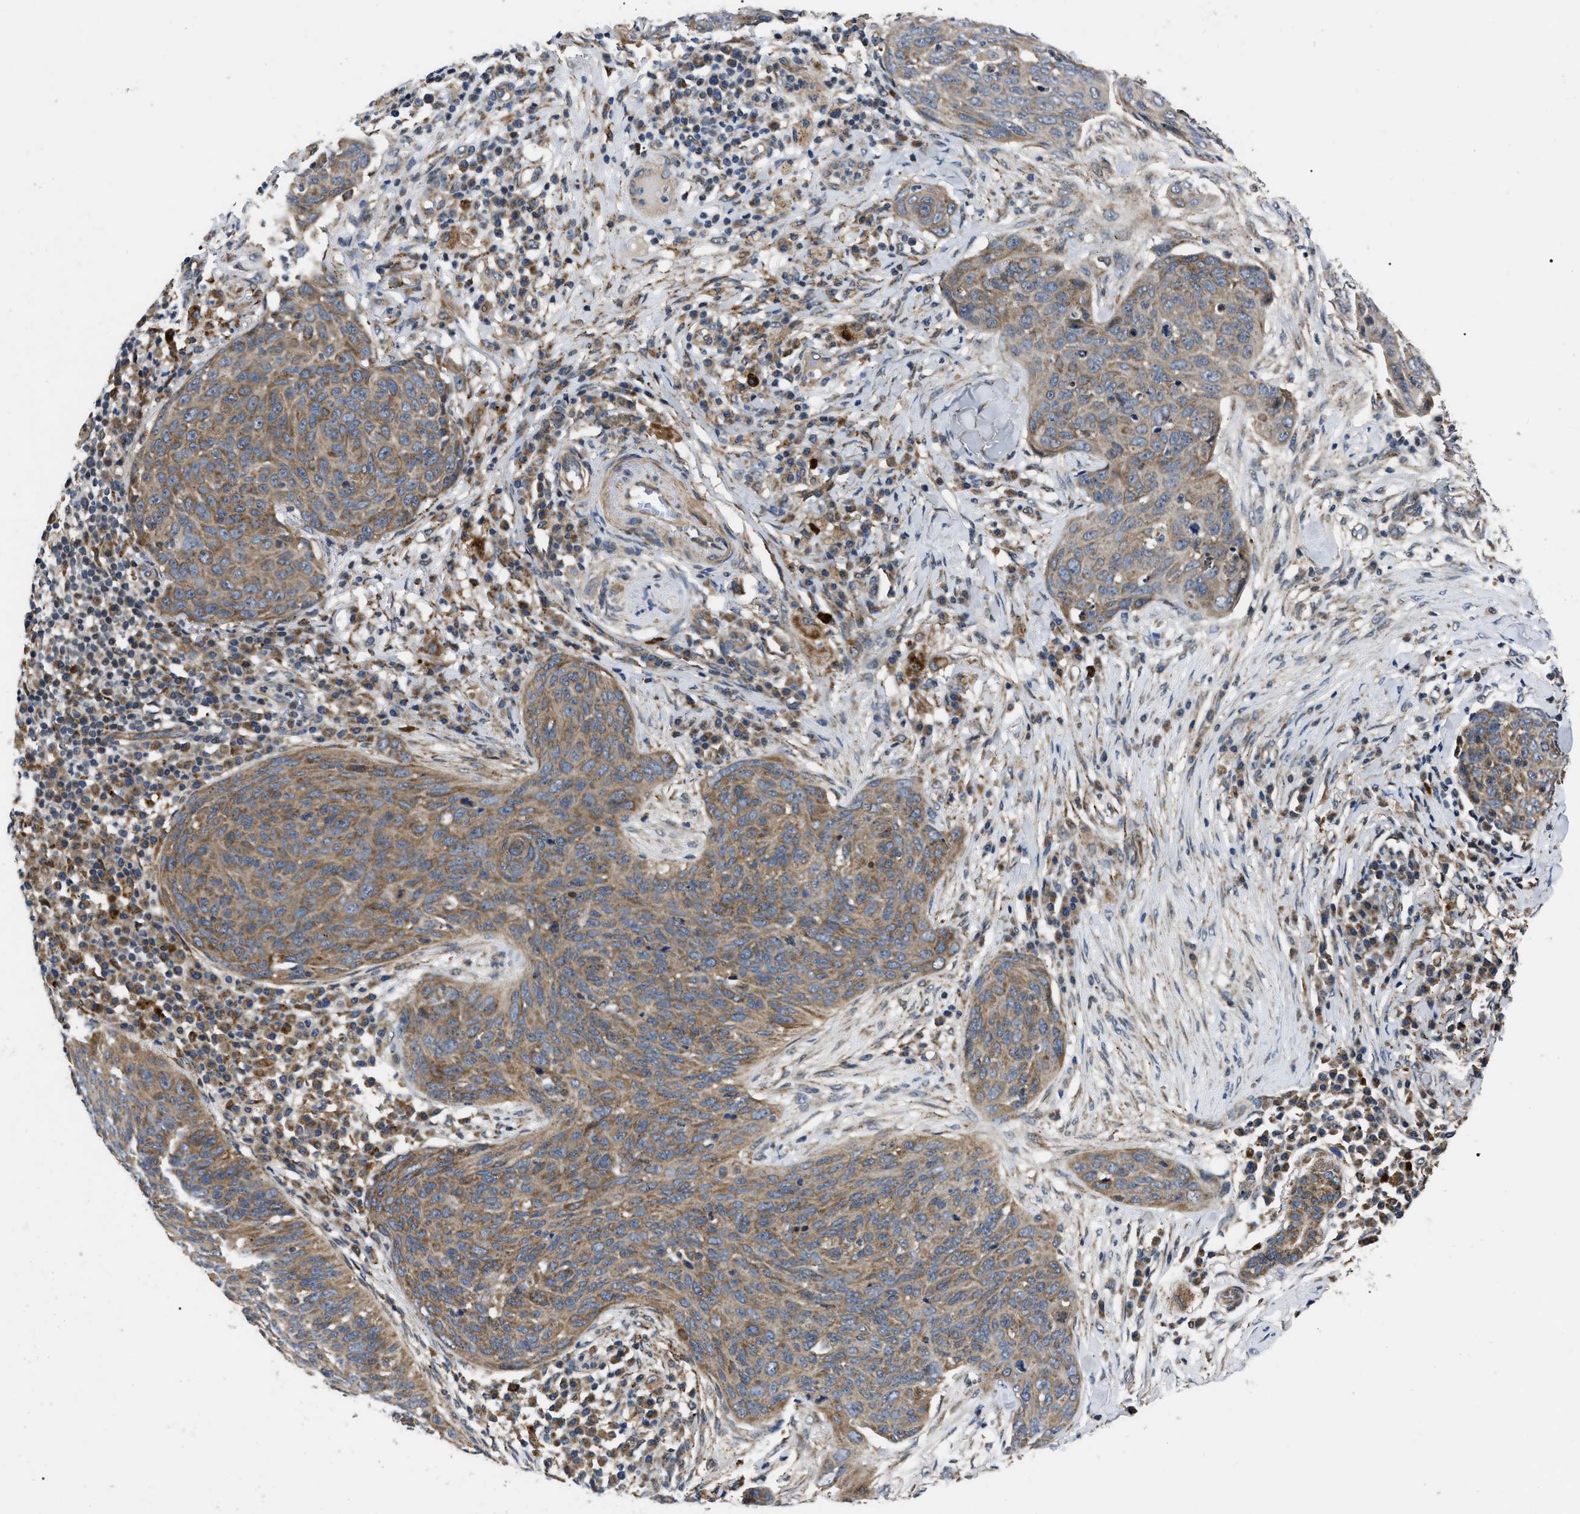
{"staining": {"intensity": "moderate", "quantity": ">75%", "location": "cytoplasmic/membranous"}, "tissue": "skin cancer", "cell_type": "Tumor cells", "image_type": "cancer", "snomed": [{"axis": "morphology", "description": "Squamous cell carcinoma in situ, NOS"}, {"axis": "morphology", "description": "Squamous cell carcinoma, NOS"}, {"axis": "topography", "description": "Skin"}], "caption": "There is medium levels of moderate cytoplasmic/membranous staining in tumor cells of squamous cell carcinoma in situ (skin), as demonstrated by immunohistochemical staining (brown color).", "gene": "PPWD1", "patient": {"sex": "male", "age": 93}}